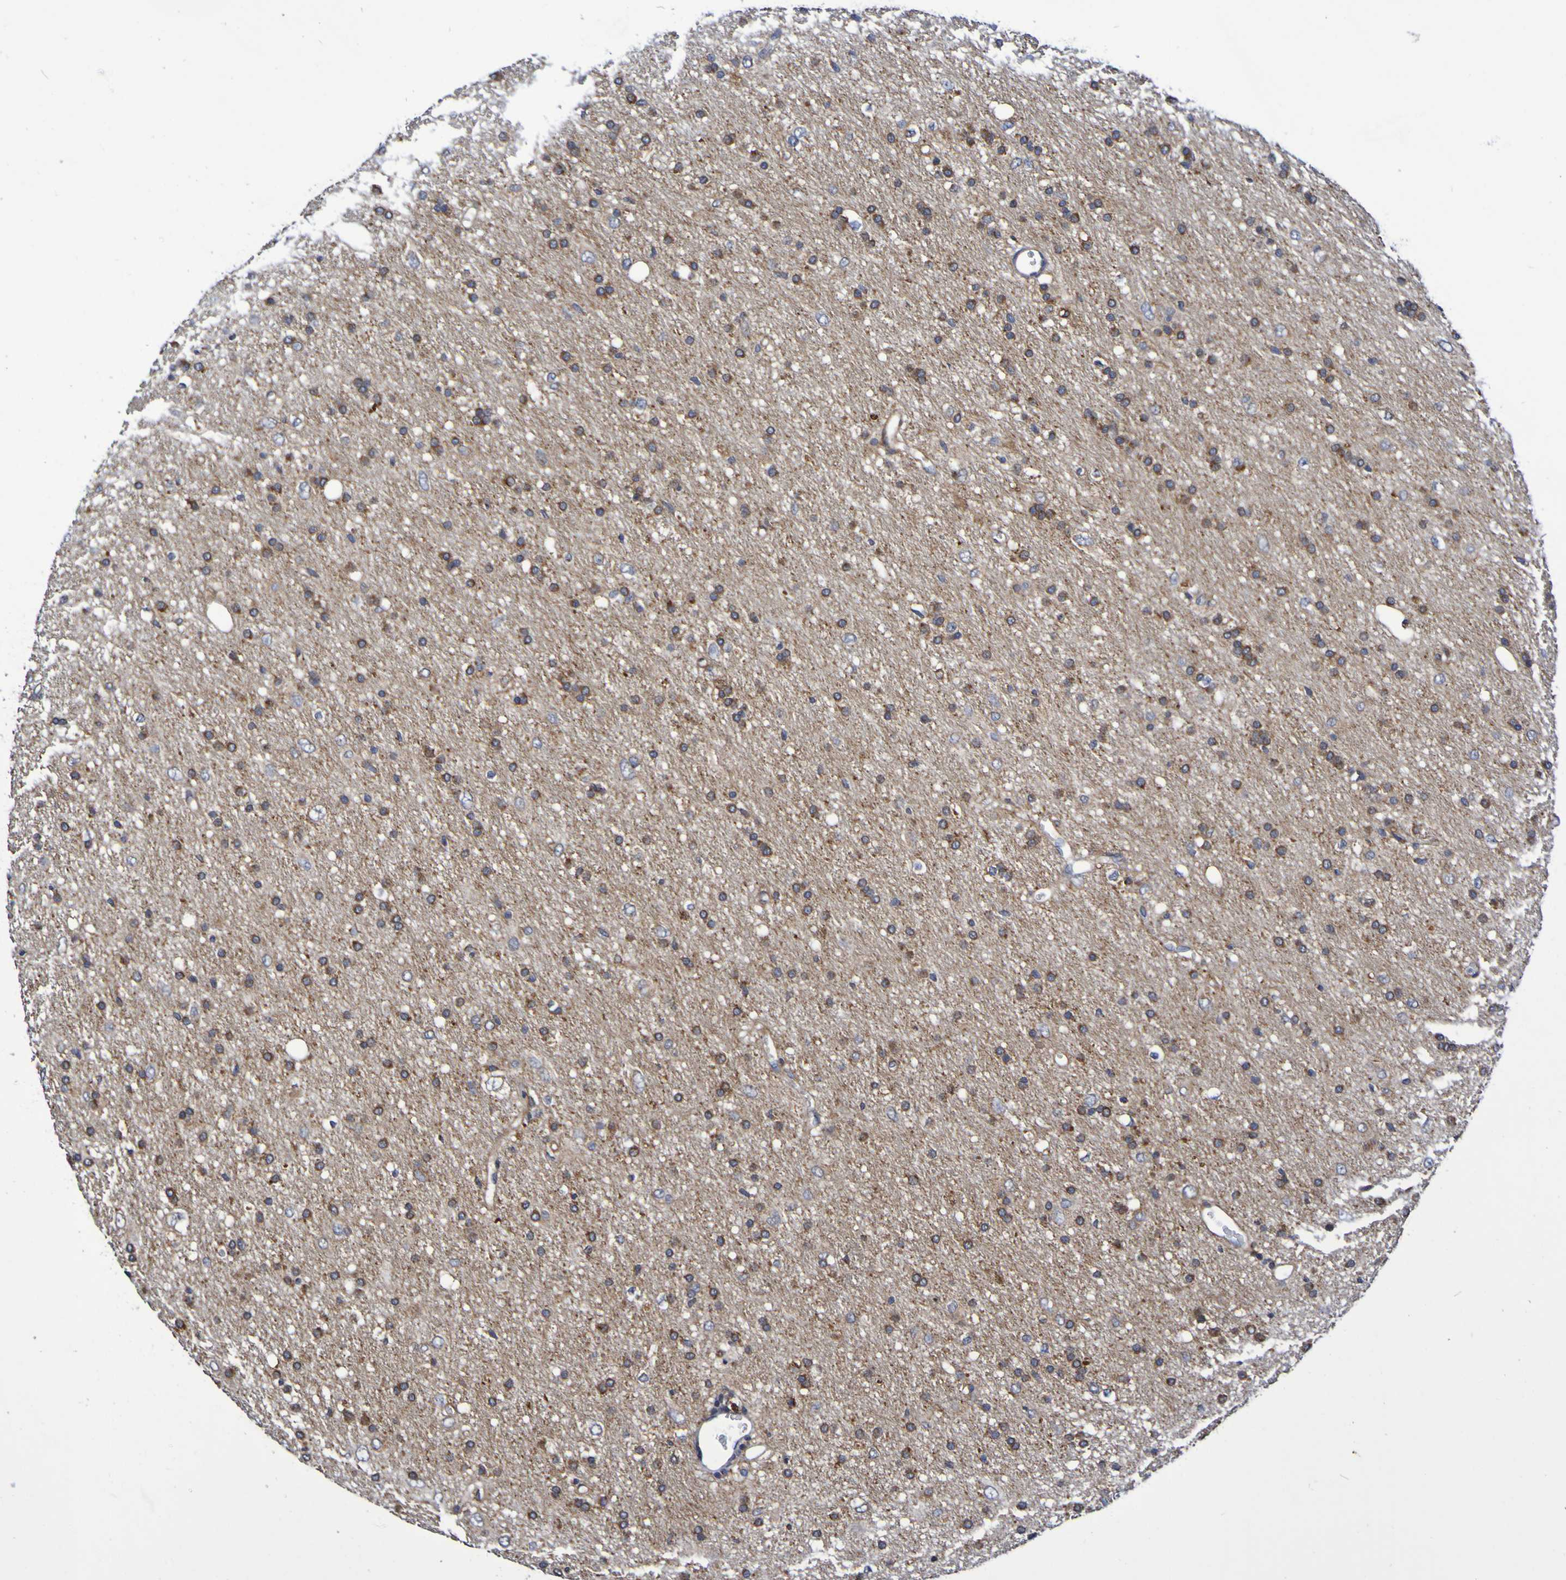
{"staining": {"intensity": "weak", "quantity": ">75%", "location": "cytoplasmic/membranous"}, "tissue": "glioma", "cell_type": "Tumor cells", "image_type": "cancer", "snomed": [{"axis": "morphology", "description": "Glioma, malignant, Low grade"}, {"axis": "topography", "description": "Brain"}], "caption": "Immunohistochemical staining of human glioma exhibits weak cytoplasmic/membranous protein expression in about >75% of tumor cells. (brown staining indicates protein expression, while blue staining denotes nuclei).", "gene": "GJB1", "patient": {"sex": "male", "age": 77}}